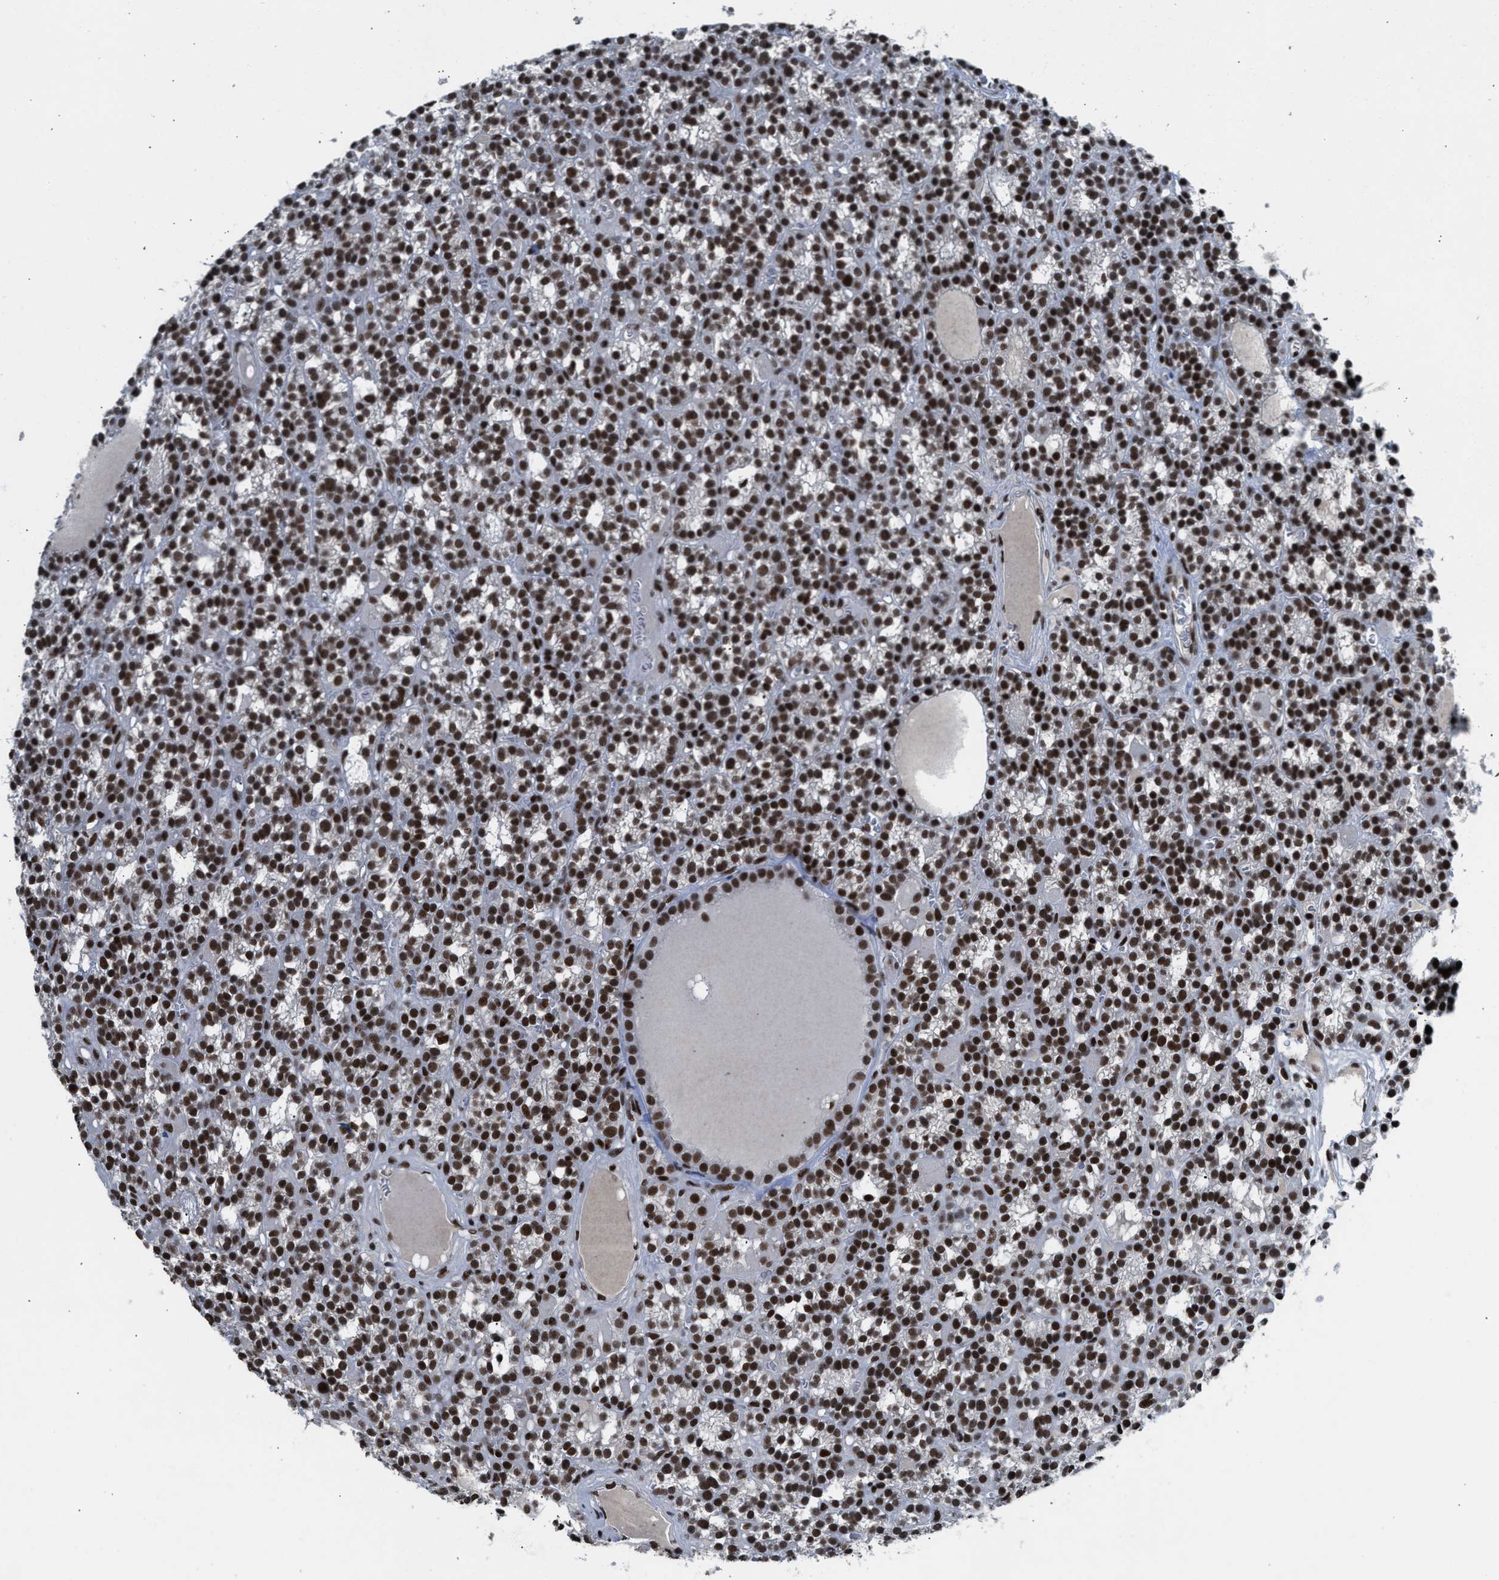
{"staining": {"intensity": "strong", "quantity": ">75%", "location": "nuclear"}, "tissue": "parathyroid gland", "cell_type": "Glandular cells", "image_type": "normal", "snomed": [{"axis": "morphology", "description": "Normal tissue, NOS"}, {"axis": "morphology", "description": "Adenoma, NOS"}, {"axis": "topography", "description": "Parathyroid gland"}], "caption": "IHC photomicrograph of unremarkable parathyroid gland stained for a protein (brown), which demonstrates high levels of strong nuclear expression in about >75% of glandular cells.", "gene": "SCAF4", "patient": {"sex": "female", "age": 58}}